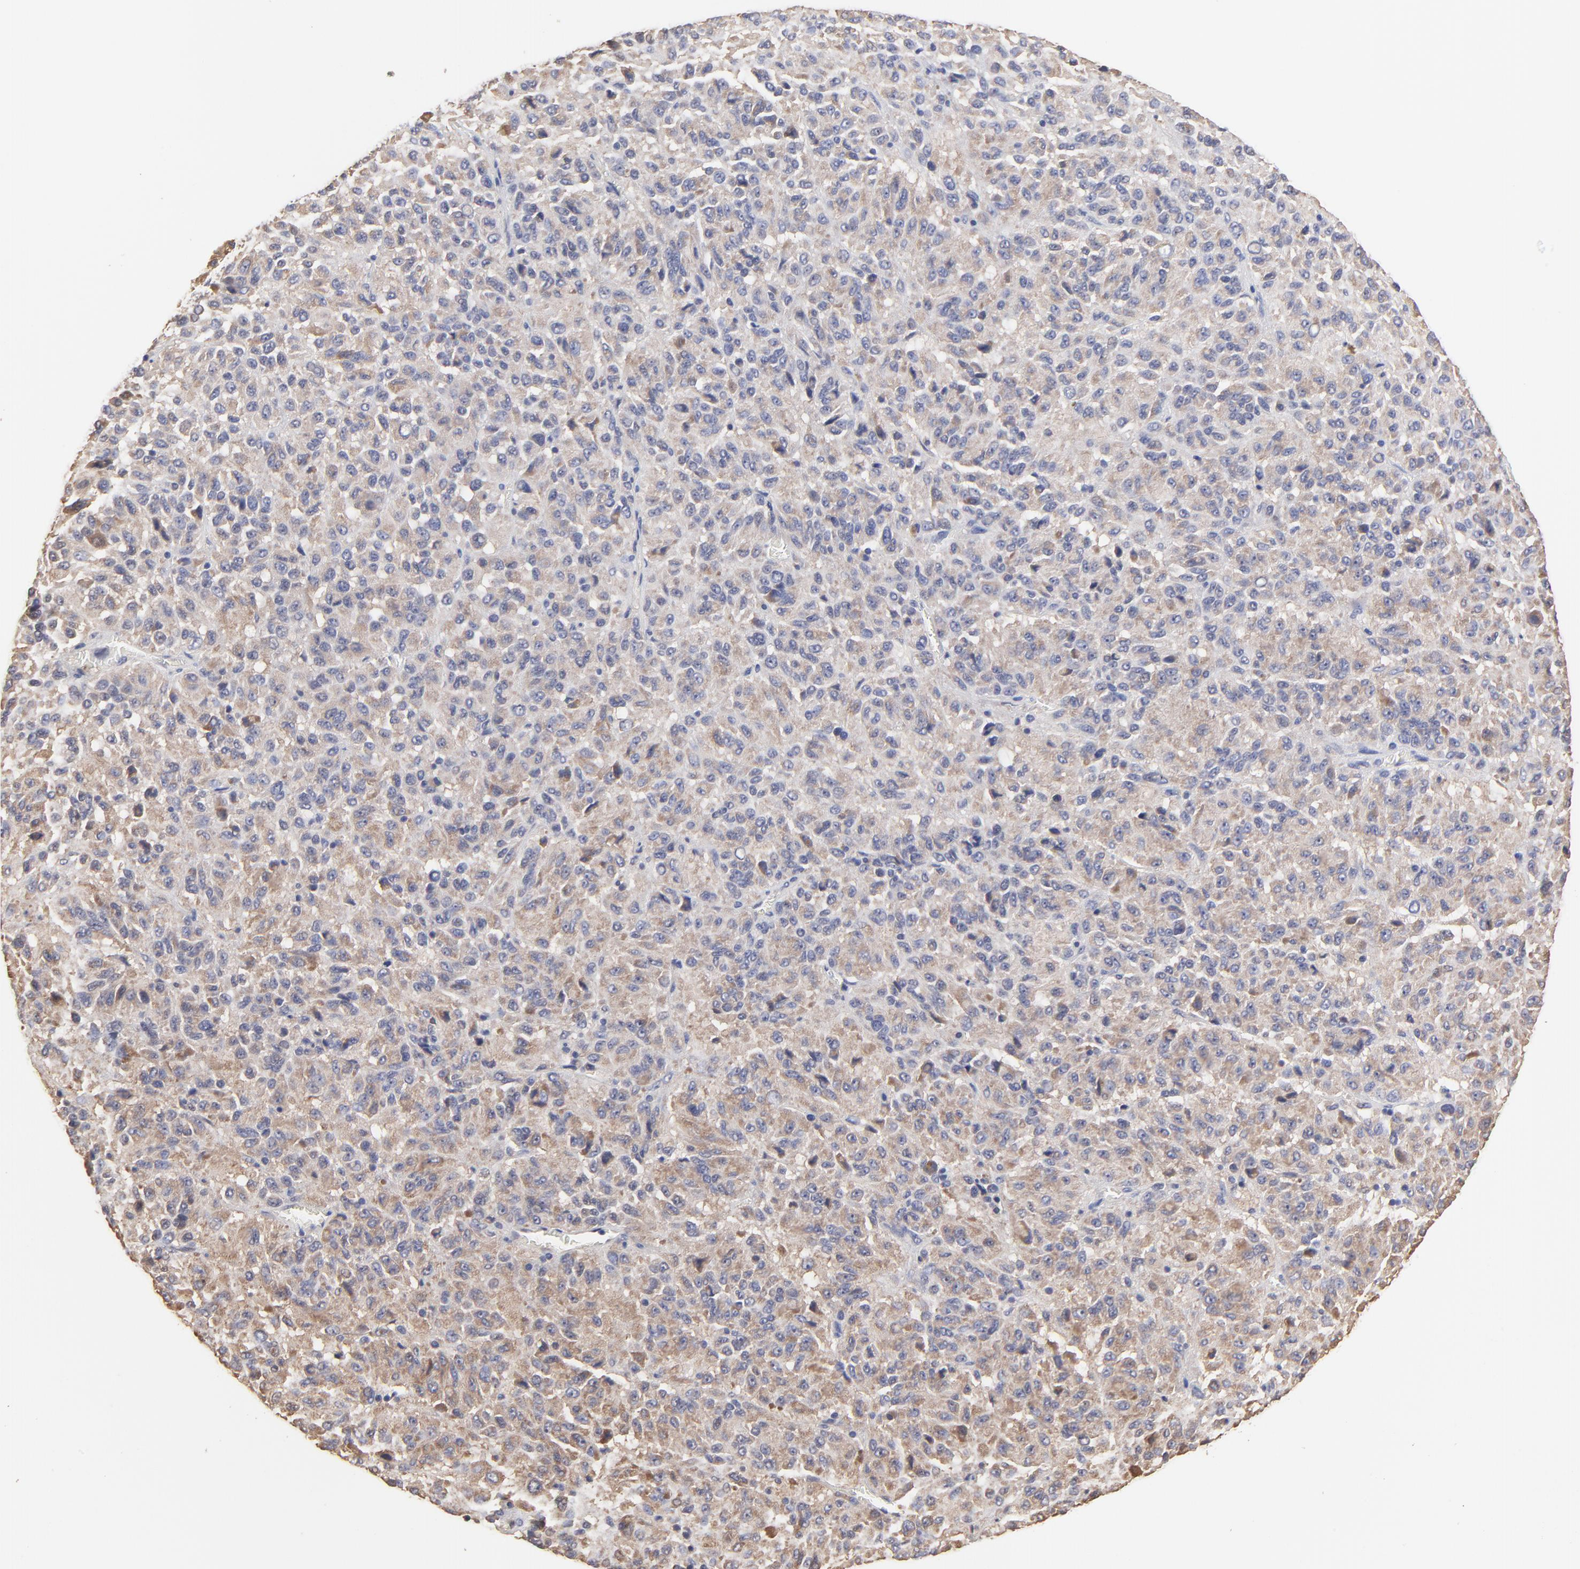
{"staining": {"intensity": "weak", "quantity": ">75%", "location": "cytoplasmic/membranous"}, "tissue": "melanoma", "cell_type": "Tumor cells", "image_type": "cancer", "snomed": [{"axis": "morphology", "description": "Malignant melanoma, Metastatic site"}, {"axis": "topography", "description": "Lung"}], "caption": "Immunohistochemistry histopathology image of malignant melanoma (metastatic site) stained for a protein (brown), which exhibits low levels of weak cytoplasmic/membranous staining in approximately >75% of tumor cells.", "gene": "CCT2", "patient": {"sex": "male", "age": 64}}